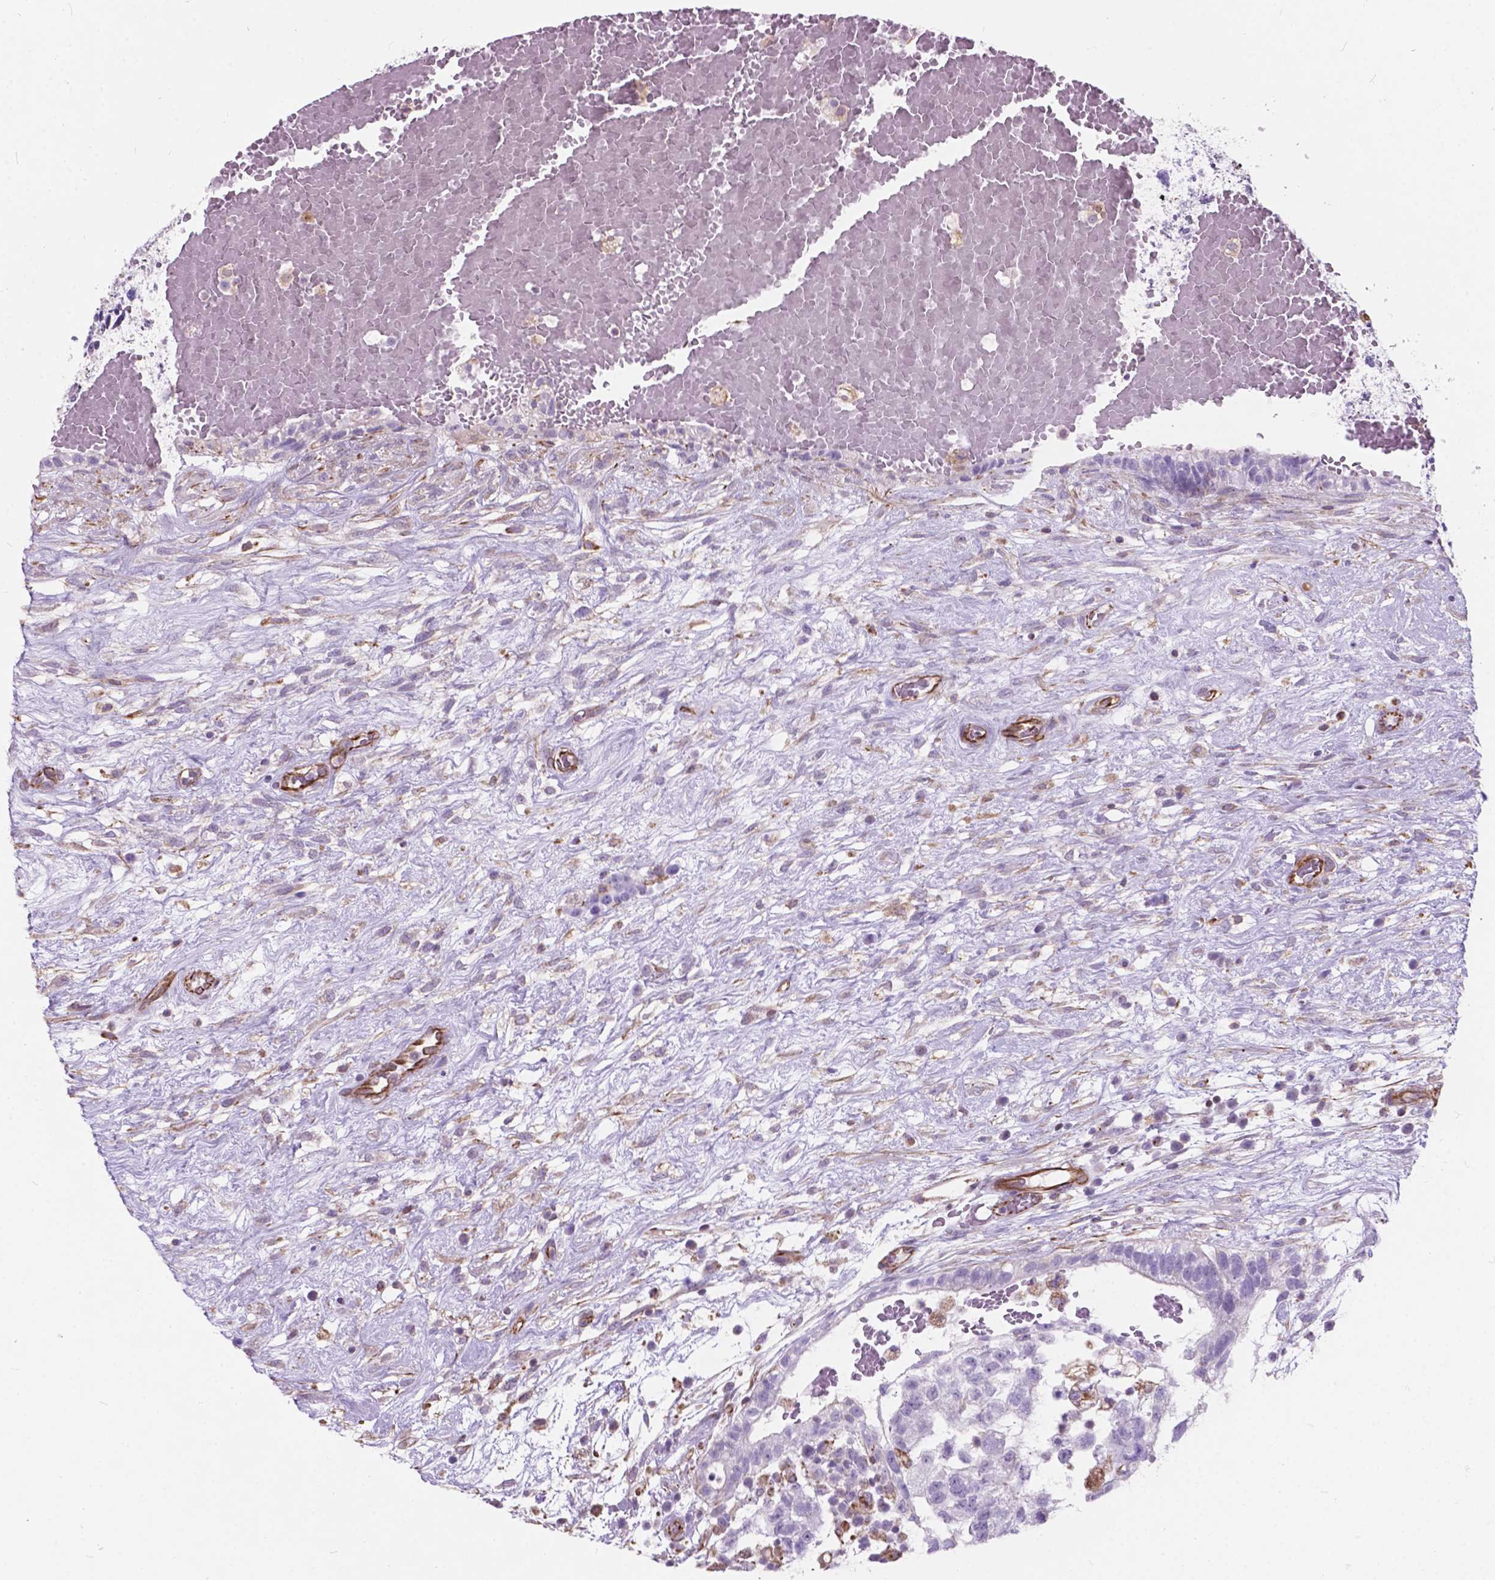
{"staining": {"intensity": "negative", "quantity": "none", "location": "none"}, "tissue": "testis cancer", "cell_type": "Tumor cells", "image_type": "cancer", "snomed": [{"axis": "morphology", "description": "Normal tissue, NOS"}, {"axis": "morphology", "description": "Carcinoma, Embryonal, NOS"}, {"axis": "topography", "description": "Testis"}], "caption": "Human testis embryonal carcinoma stained for a protein using immunohistochemistry (IHC) demonstrates no staining in tumor cells.", "gene": "AMOT", "patient": {"sex": "male", "age": 32}}